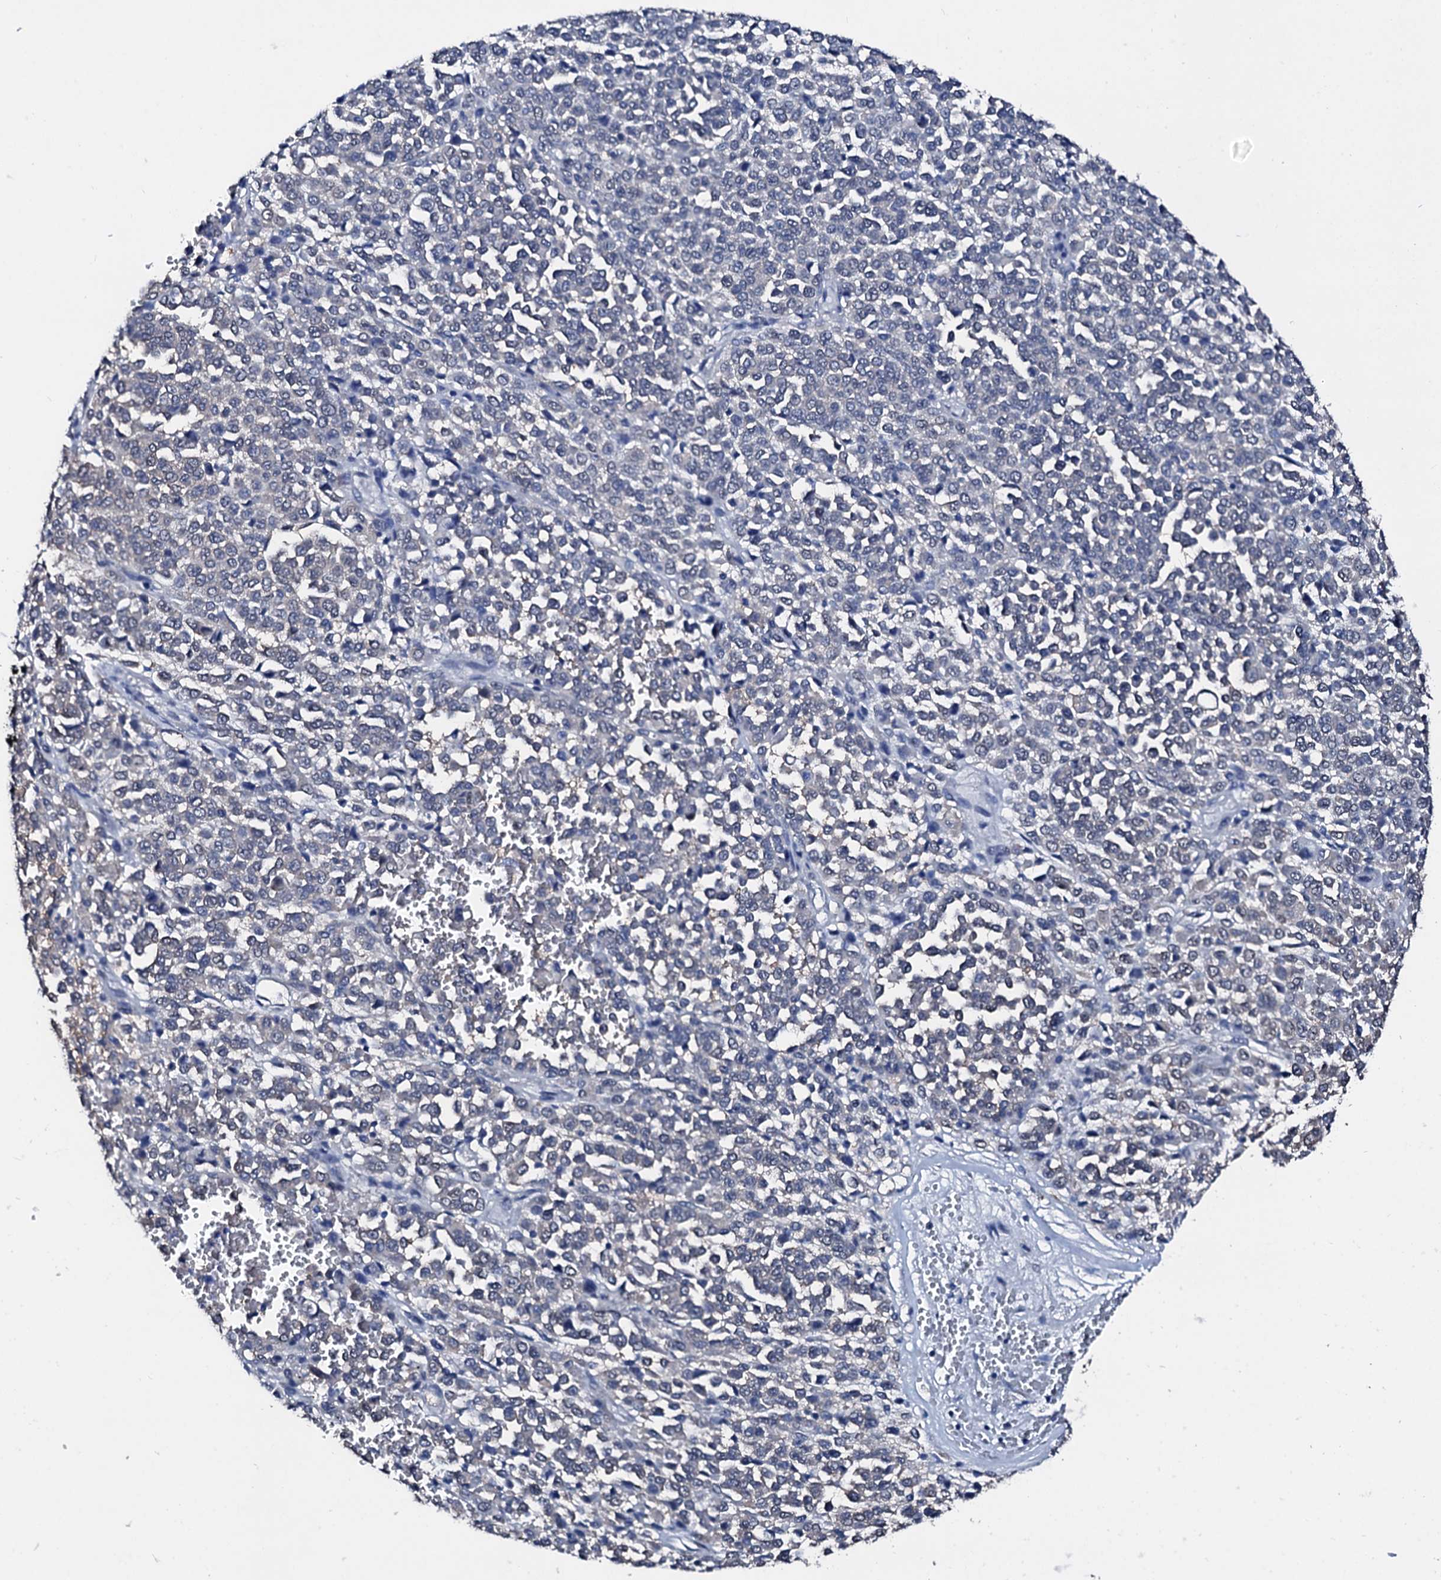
{"staining": {"intensity": "negative", "quantity": "none", "location": "none"}, "tissue": "melanoma", "cell_type": "Tumor cells", "image_type": "cancer", "snomed": [{"axis": "morphology", "description": "Malignant melanoma, Metastatic site"}, {"axis": "topography", "description": "Pancreas"}], "caption": "This image is of melanoma stained with immunohistochemistry to label a protein in brown with the nuclei are counter-stained blue. There is no expression in tumor cells. Brightfield microscopy of immunohistochemistry stained with DAB (3,3'-diaminobenzidine) (brown) and hematoxylin (blue), captured at high magnification.", "gene": "CSN2", "patient": {"sex": "female", "age": 30}}